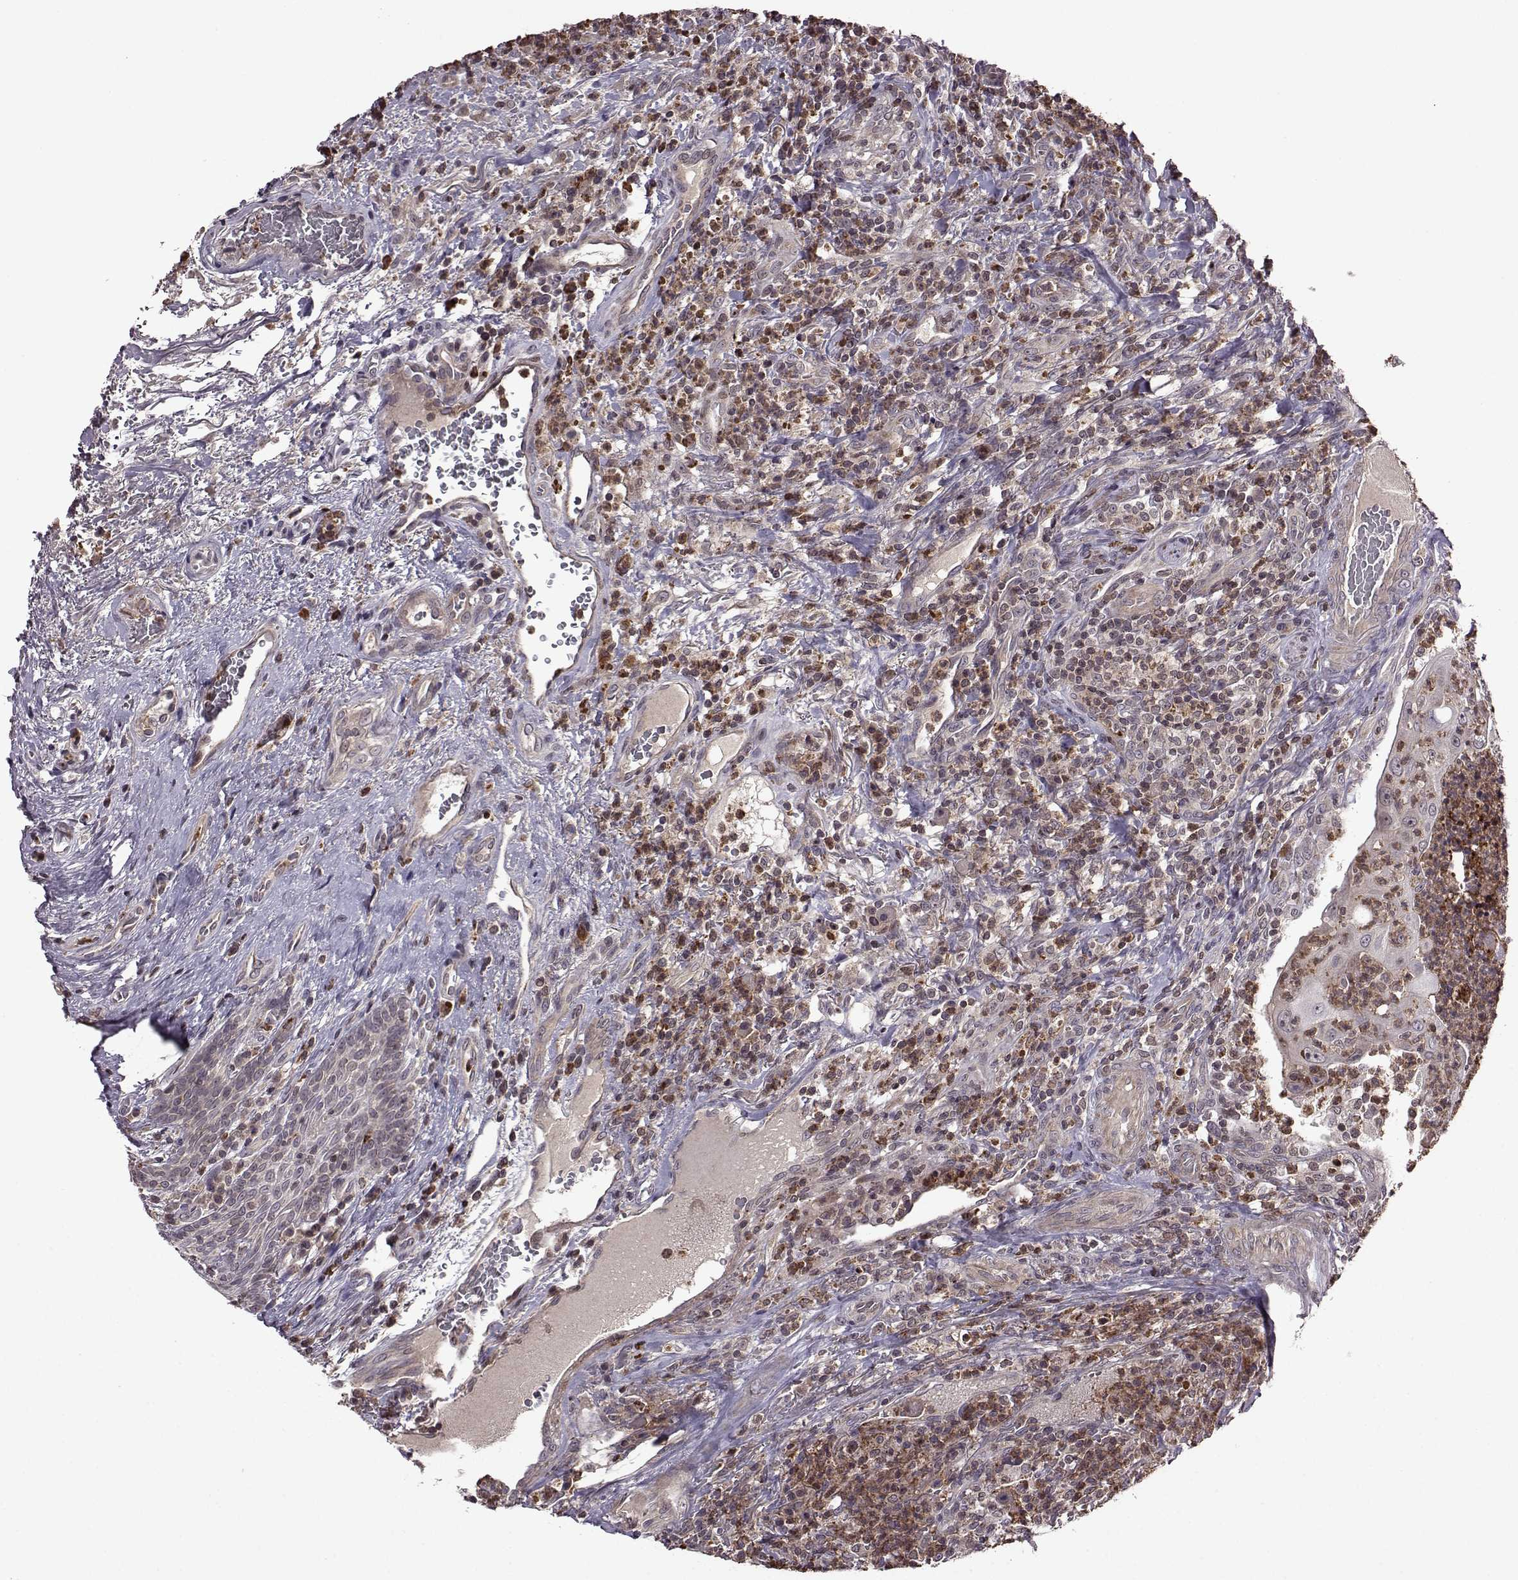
{"staining": {"intensity": "weak", "quantity": "<25%", "location": "cytoplasmic/membranous"}, "tissue": "head and neck cancer", "cell_type": "Tumor cells", "image_type": "cancer", "snomed": [{"axis": "morphology", "description": "Squamous cell carcinoma, NOS"}, {"axis": "topography", "description": "Head-Neck"}], "caption": "Tumor cells are negative for brown protein staining in head and neck cancer (squamous cell carcinoma). Brightfield microscopy of IHC stained with DAB (brown) and hematoxylin (blue), captured at high magnification.", "gene": "TRMU", "patient": {"sex": "male", "age": 69}}